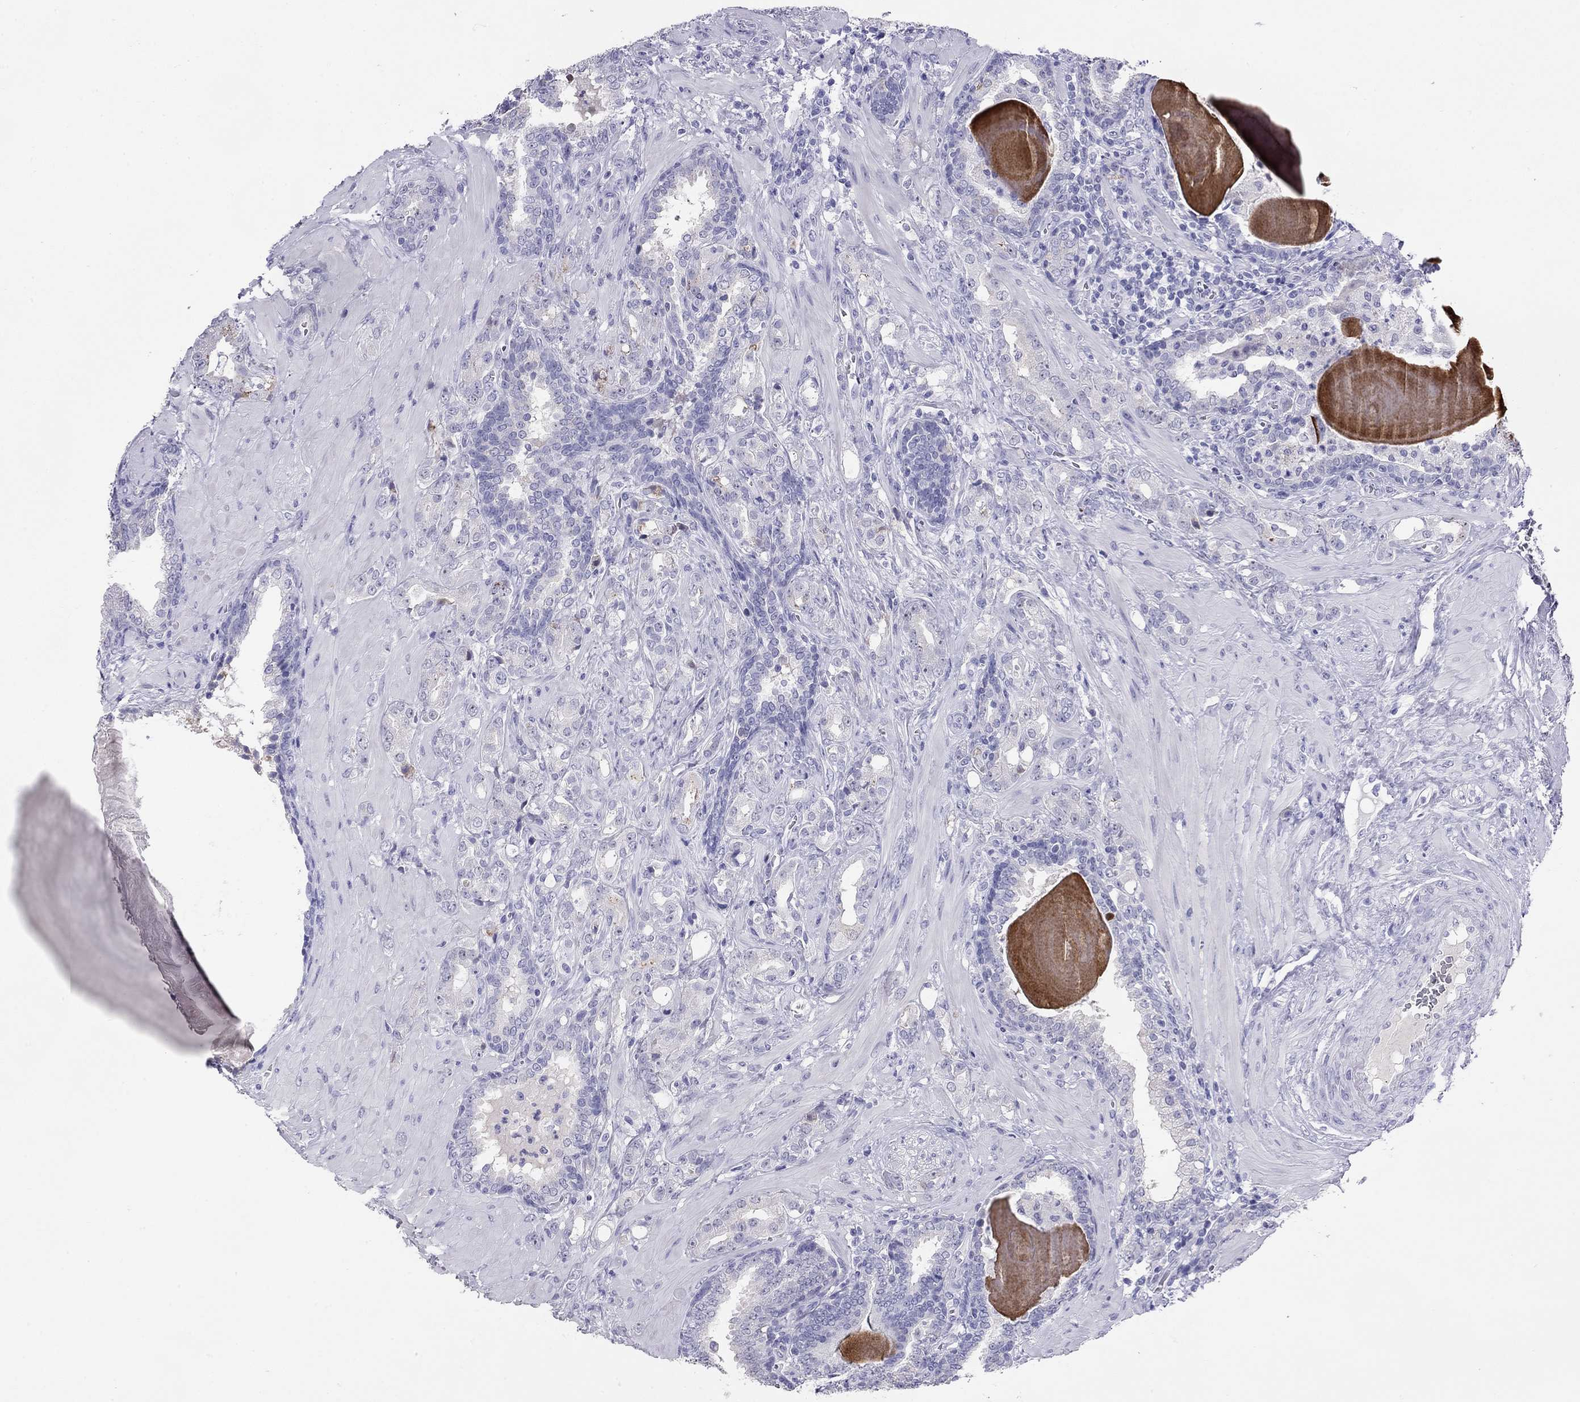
{"staining": {"intensity": "negative", "quantity": "none", "location": "none"}, "tissue": "prostate cancer", "cell_type": "Tumor cells", "image_type": "cancer", "snomed": [{"axis": "morphology", "description": "Adenocarcinoma, NOS"}, {"axis": "topography", "description": "Prostate"}], "caption": "This is a image of immunohistochemistry staining of prostate cancer, which shows no expression in tumor cells.", "gene": "ODF4", "patient": {"sex": "male", "age": 57}}